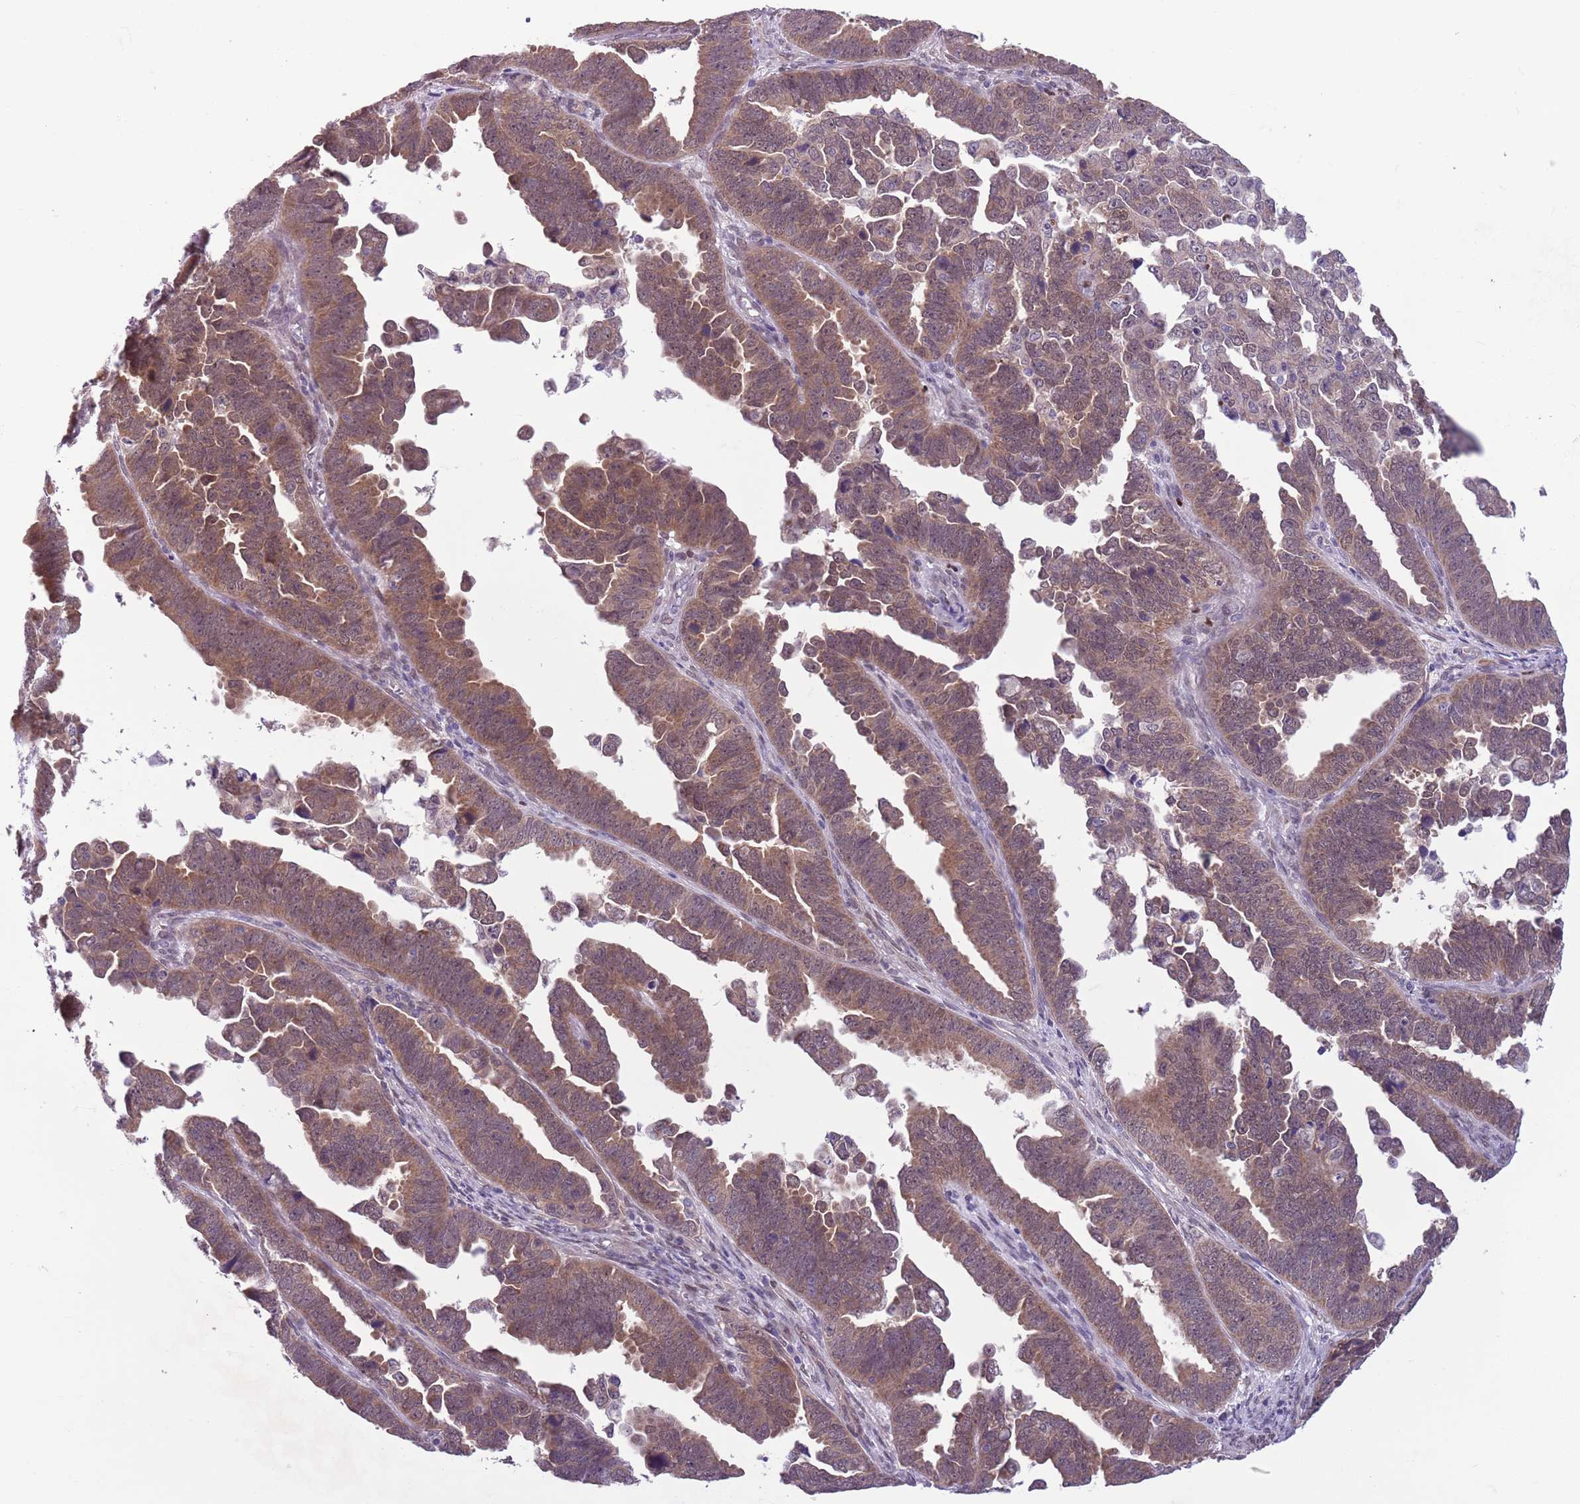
{"staining": {"intensity": "moderate", "quantity": "25%-75%", "location": "cytoplasmic/membranous"}, "tissue": "endometrial cancer", "cell_type": "Tumor cells", "image_type": "cancer", "snomed": [{"axis": "morphology", "description": "Adenocarcinoma, NOS"}, {"axis": "topography", "description": "Endometrium"}], "caption": "Tumor cells exhibit moderate cytoplasmic/membranous positivity in approximately 25%-75% of cells in adenocarcinoma (endometrial). The staining was performed using DAB, with brown indicating positive protein expression. Nuclei are stained blue with hematoxylin.", "gene": "ADCY7", "patient": {"sex": "female", "age": 75}}